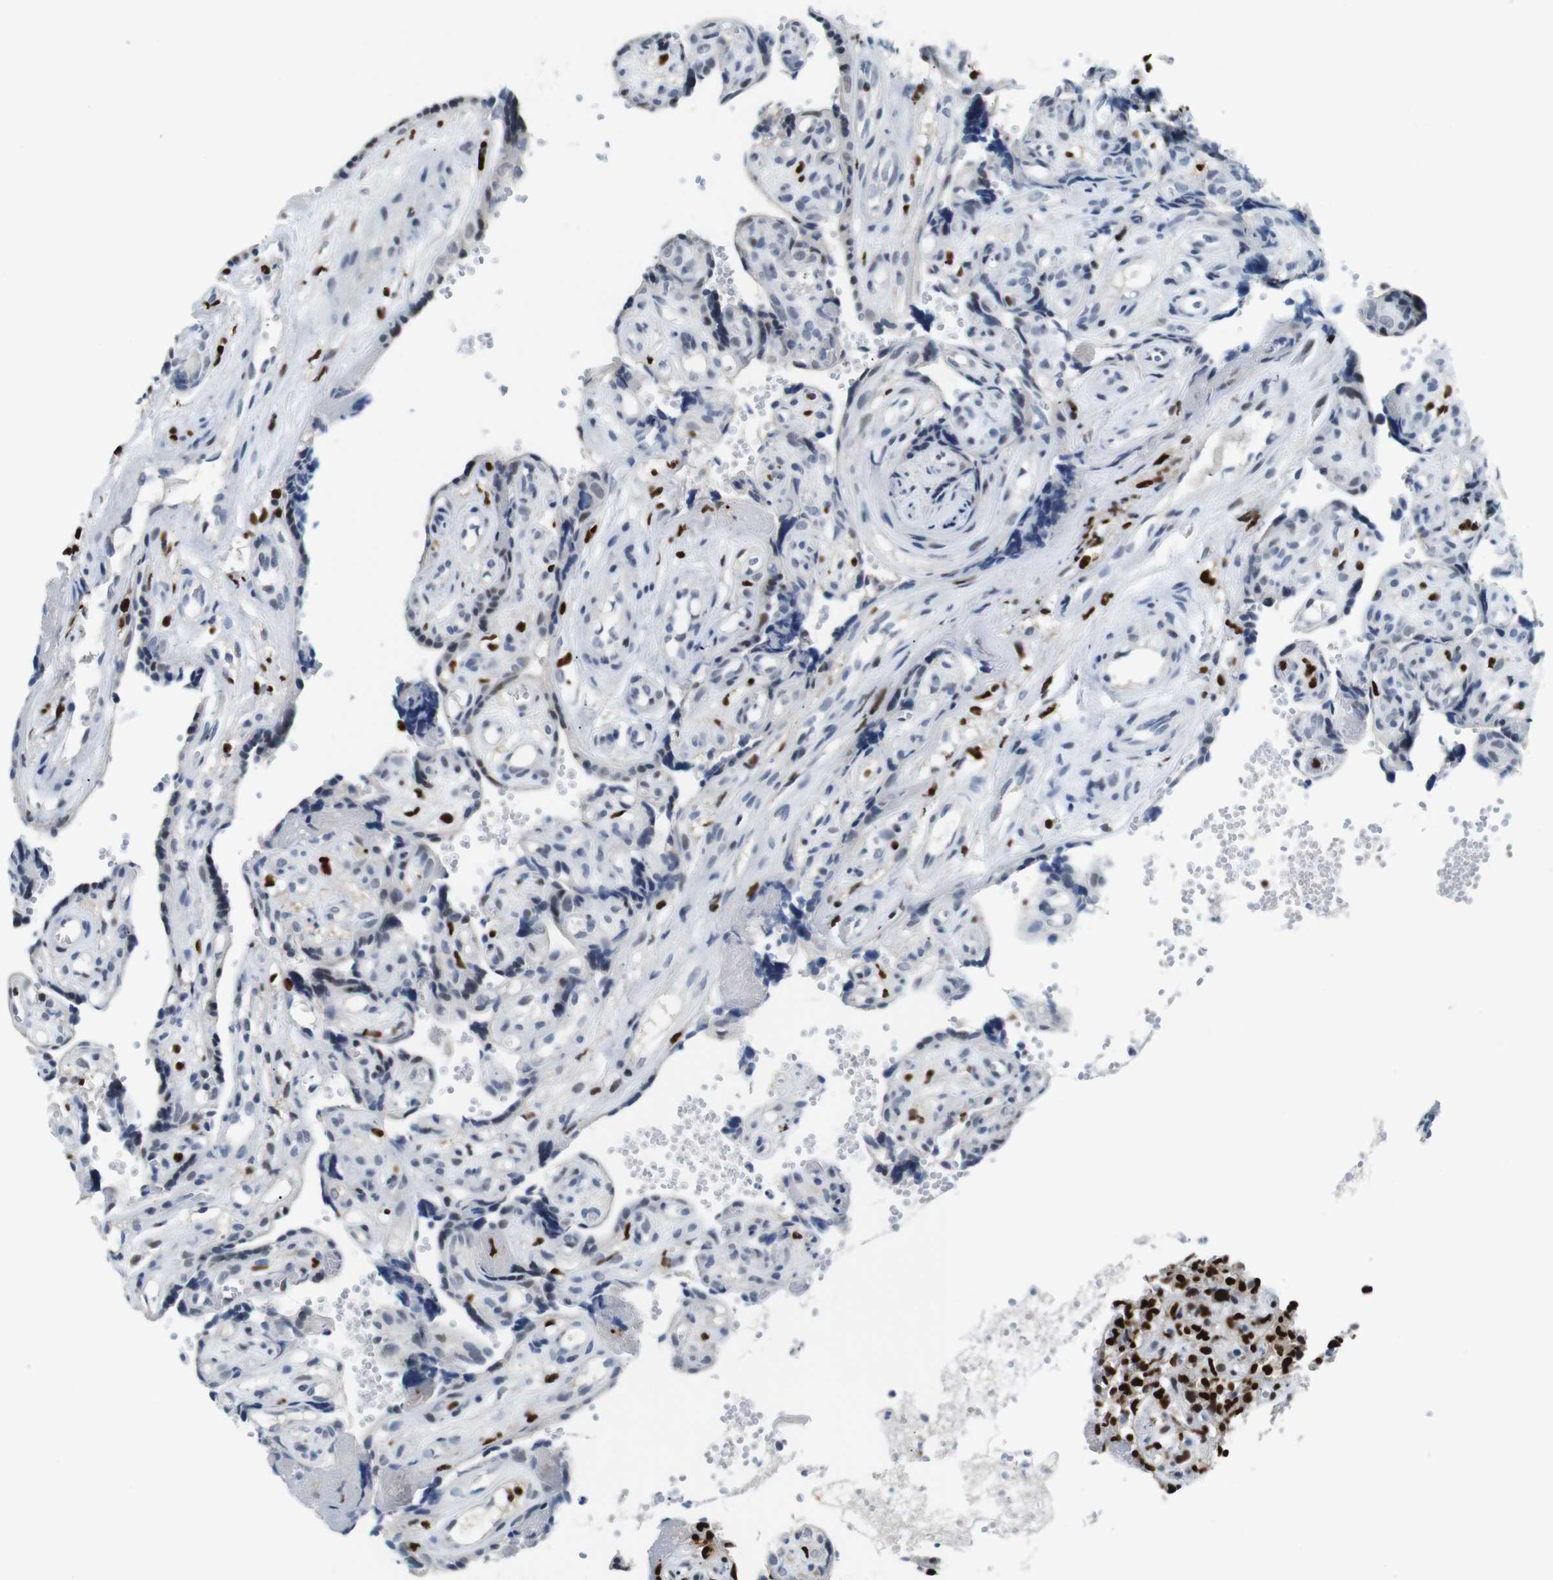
{"staining": {"intensity": "moderate", "quantity": "<25%", "location": "nuclear"}, "tissue": "placenta", "cell_type": "Trophoblastic cells", "image_type": "normal", "snomed": [{"axis": "morphology", "description": "Normal tissue, NOS"}, {"axis": "topography", "description": "Placenta"}], "caption": "Moderate nuclear staining is identified in approximately <25% of trophoblastic cells in normal placenta.", "gene": "IRF8", "patient": {"sex": "female", "age": 30}}